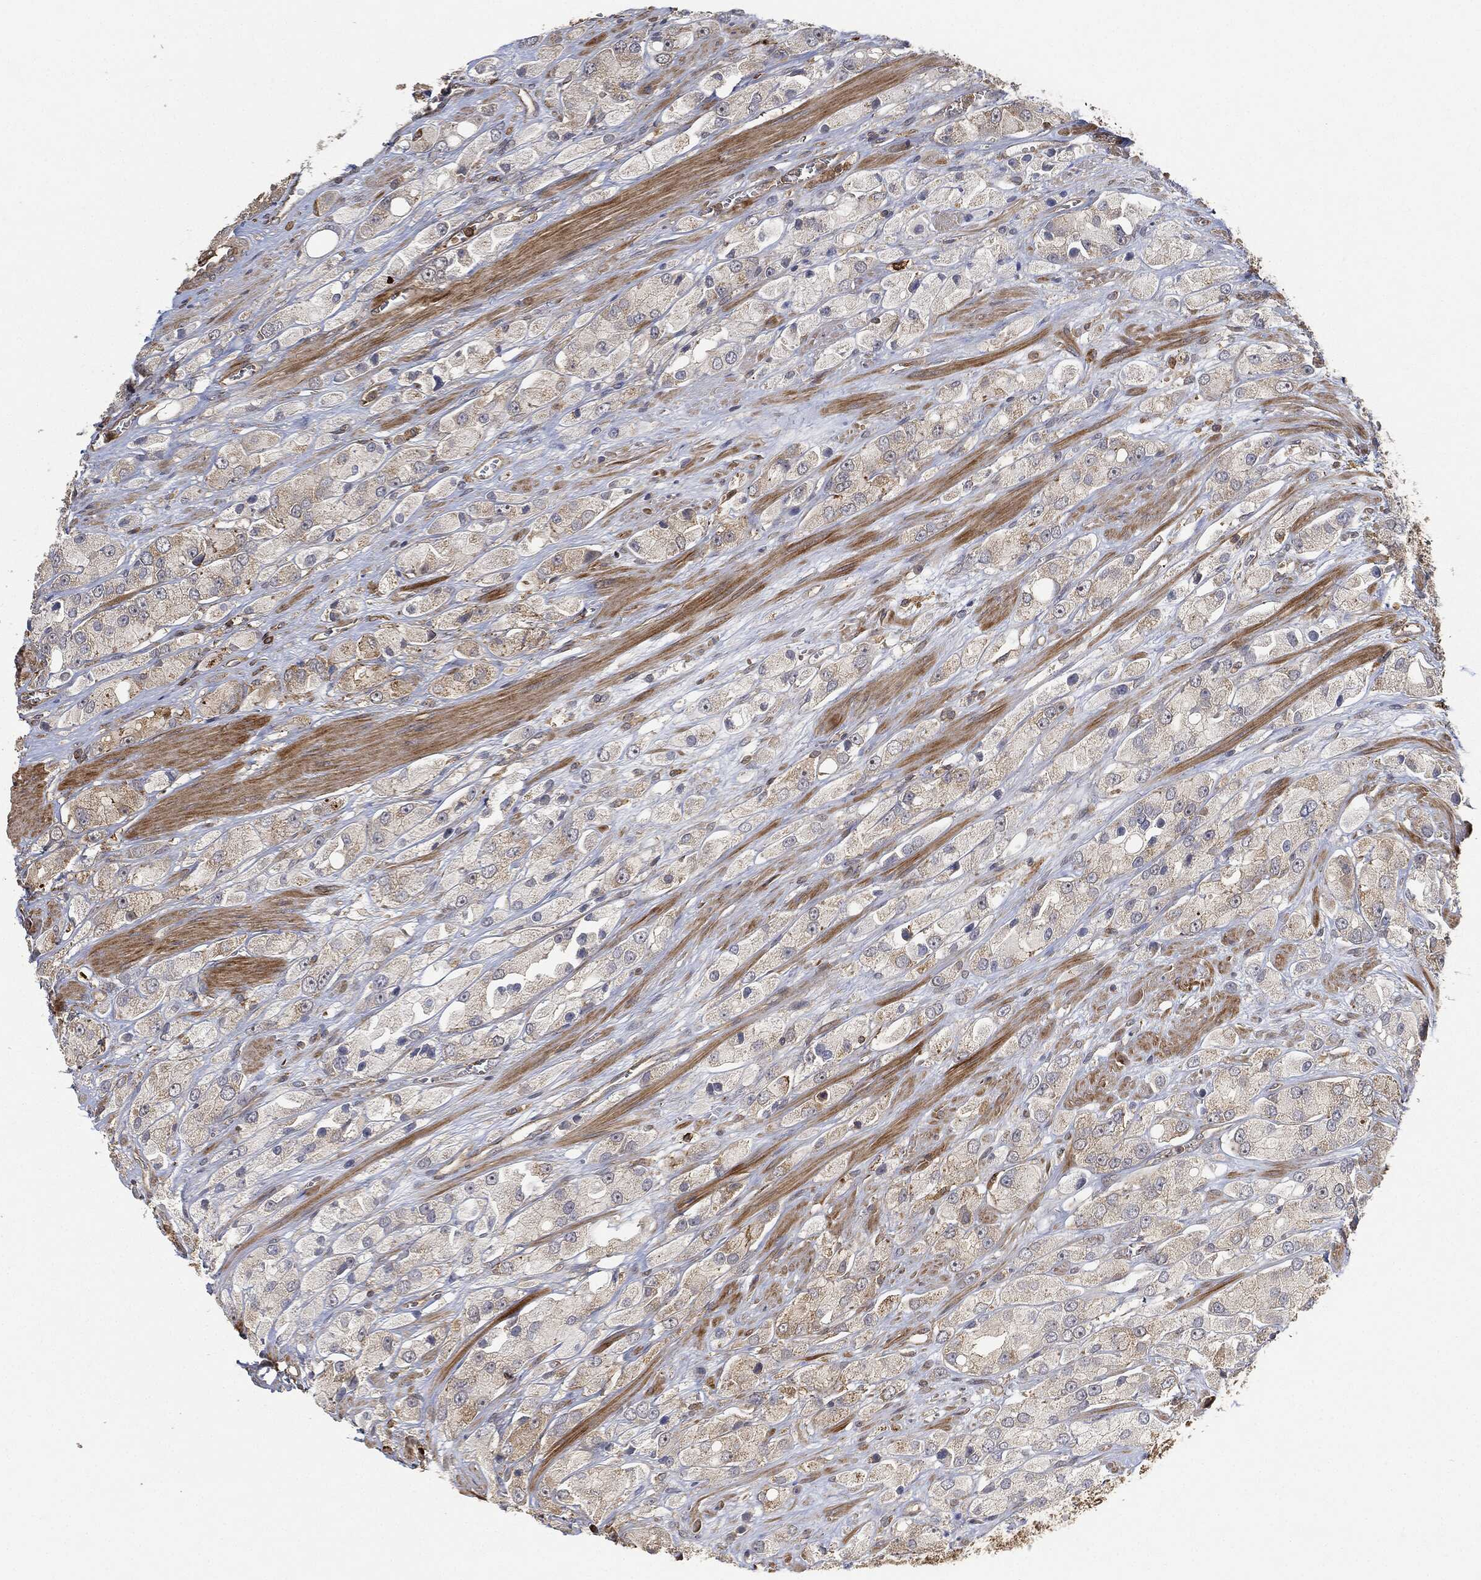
{"staining": {"intensity": "negative", "quantity": "none", "location": "none"}, "tissue": "prostate cancer", "cell_type": "Tumor cells", "image_type": "cancer", "snomed": [{"axis": "morphology", "description": "Adenocarcinoma, NOS"}, {"axis": "topography", "description": "Prostate and seminal vesicle, NOS"}, {"axis": "topography", "description": "Prostate"}], "caption": "Immunohistochemical staining of prostate adenocarcinoma displays no significant expression in tumor cells.", "gene": "TPT1", "patient": {"sex": "male", "age": 64}}